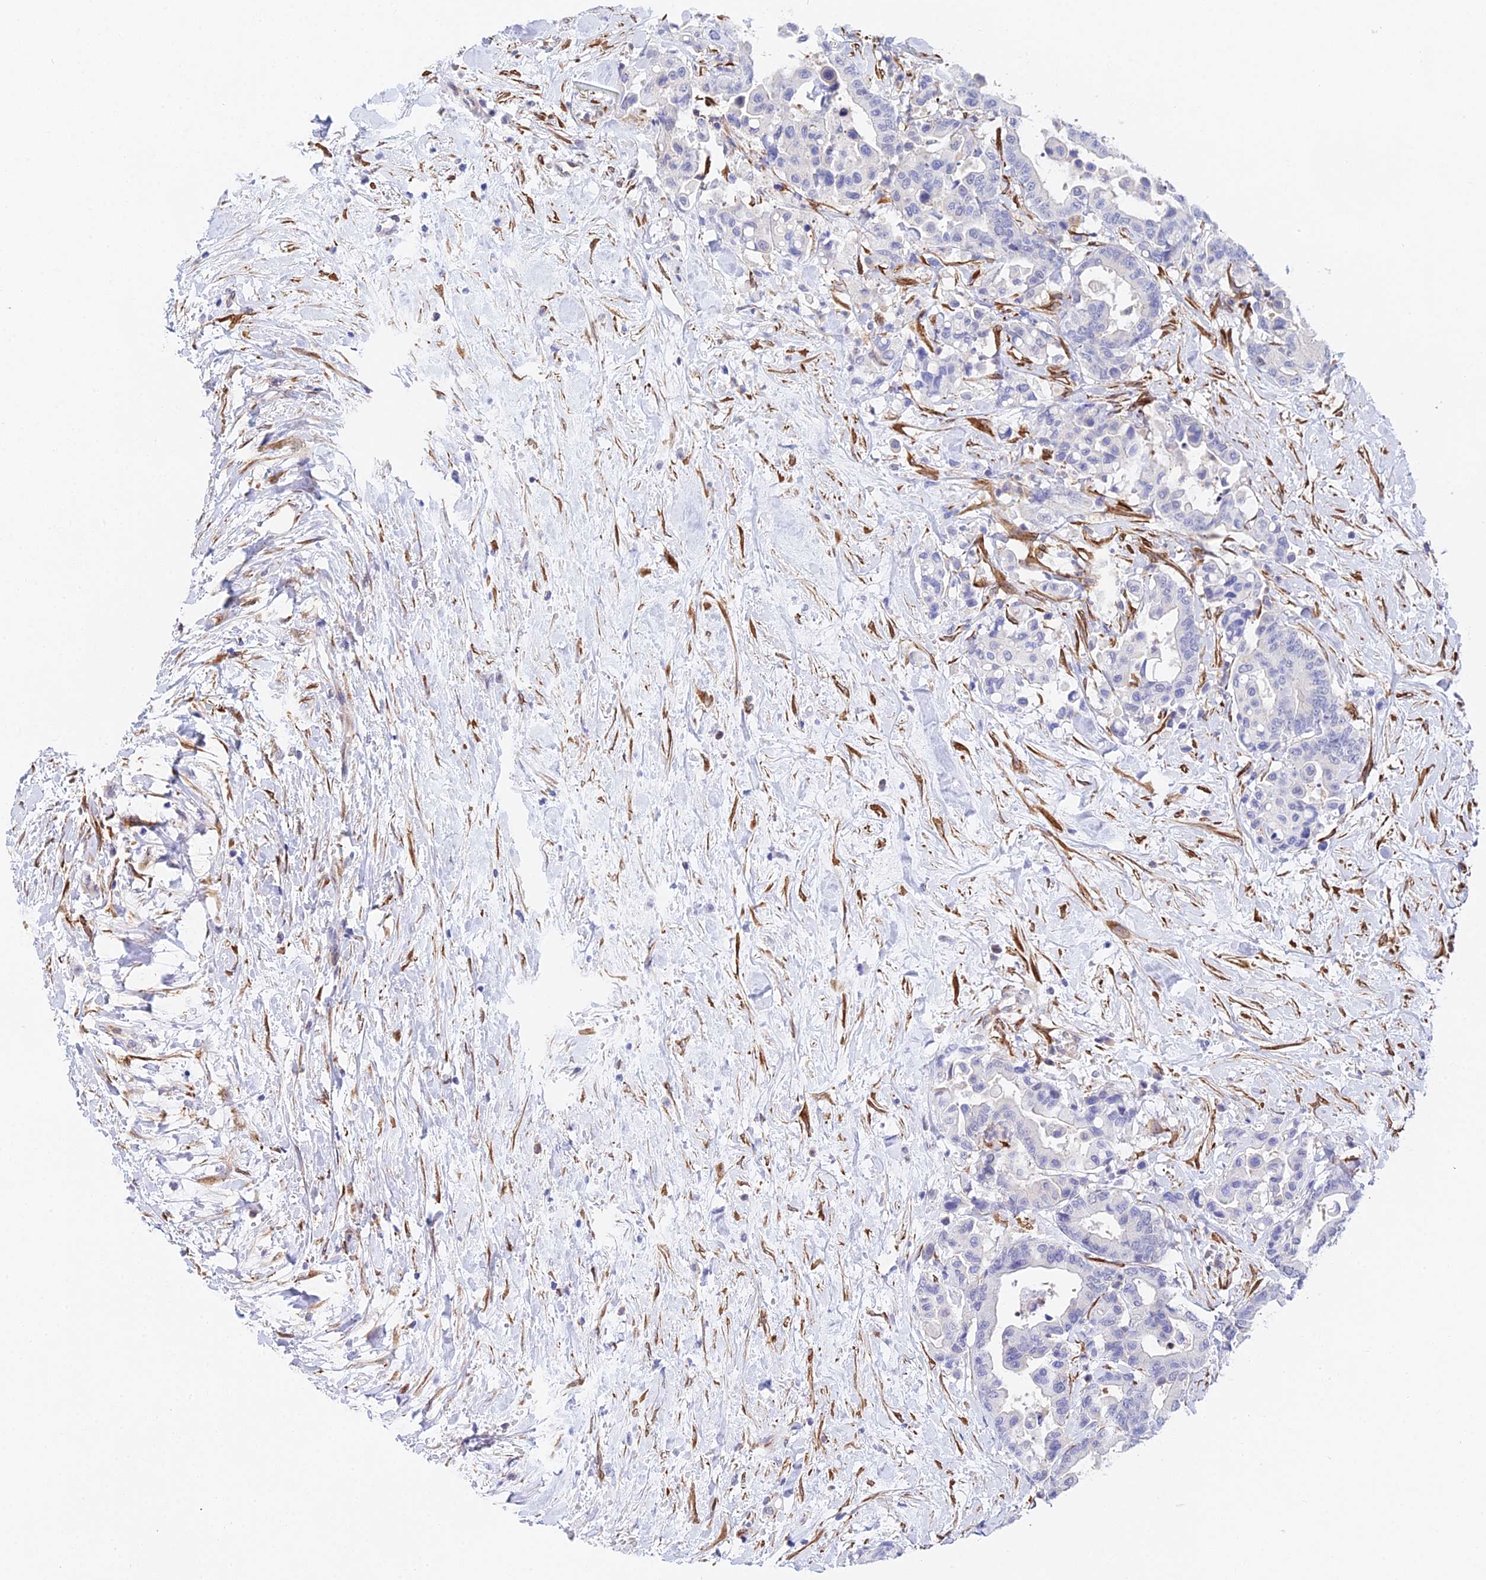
{"staining": {"intensity": "negative", "quantity": "none", "location": "none"}, "tissue": "colorectal cancer", "cell_type": "Tumor cells", "image_type": "cancer", "snomed": [{"axis": "morphology", "description": "Normal tissue, NOS"}, {"axis": "morphology", "description": "Adenocarcinoma, NOS"}, {"axis": "topography", "description": "Colon"}], "caption": "This is a image of immunohistochemistry staining of adenocarcinoma (colorectal), which shows no expression in tumor cells. (DAB (3,3'-diaminobenzidine) immunohistochemistry visualized using brightfield microscopy, high magnification).", "gene": "MXRA7", "patient": {"sex": "male", "age": 82}}